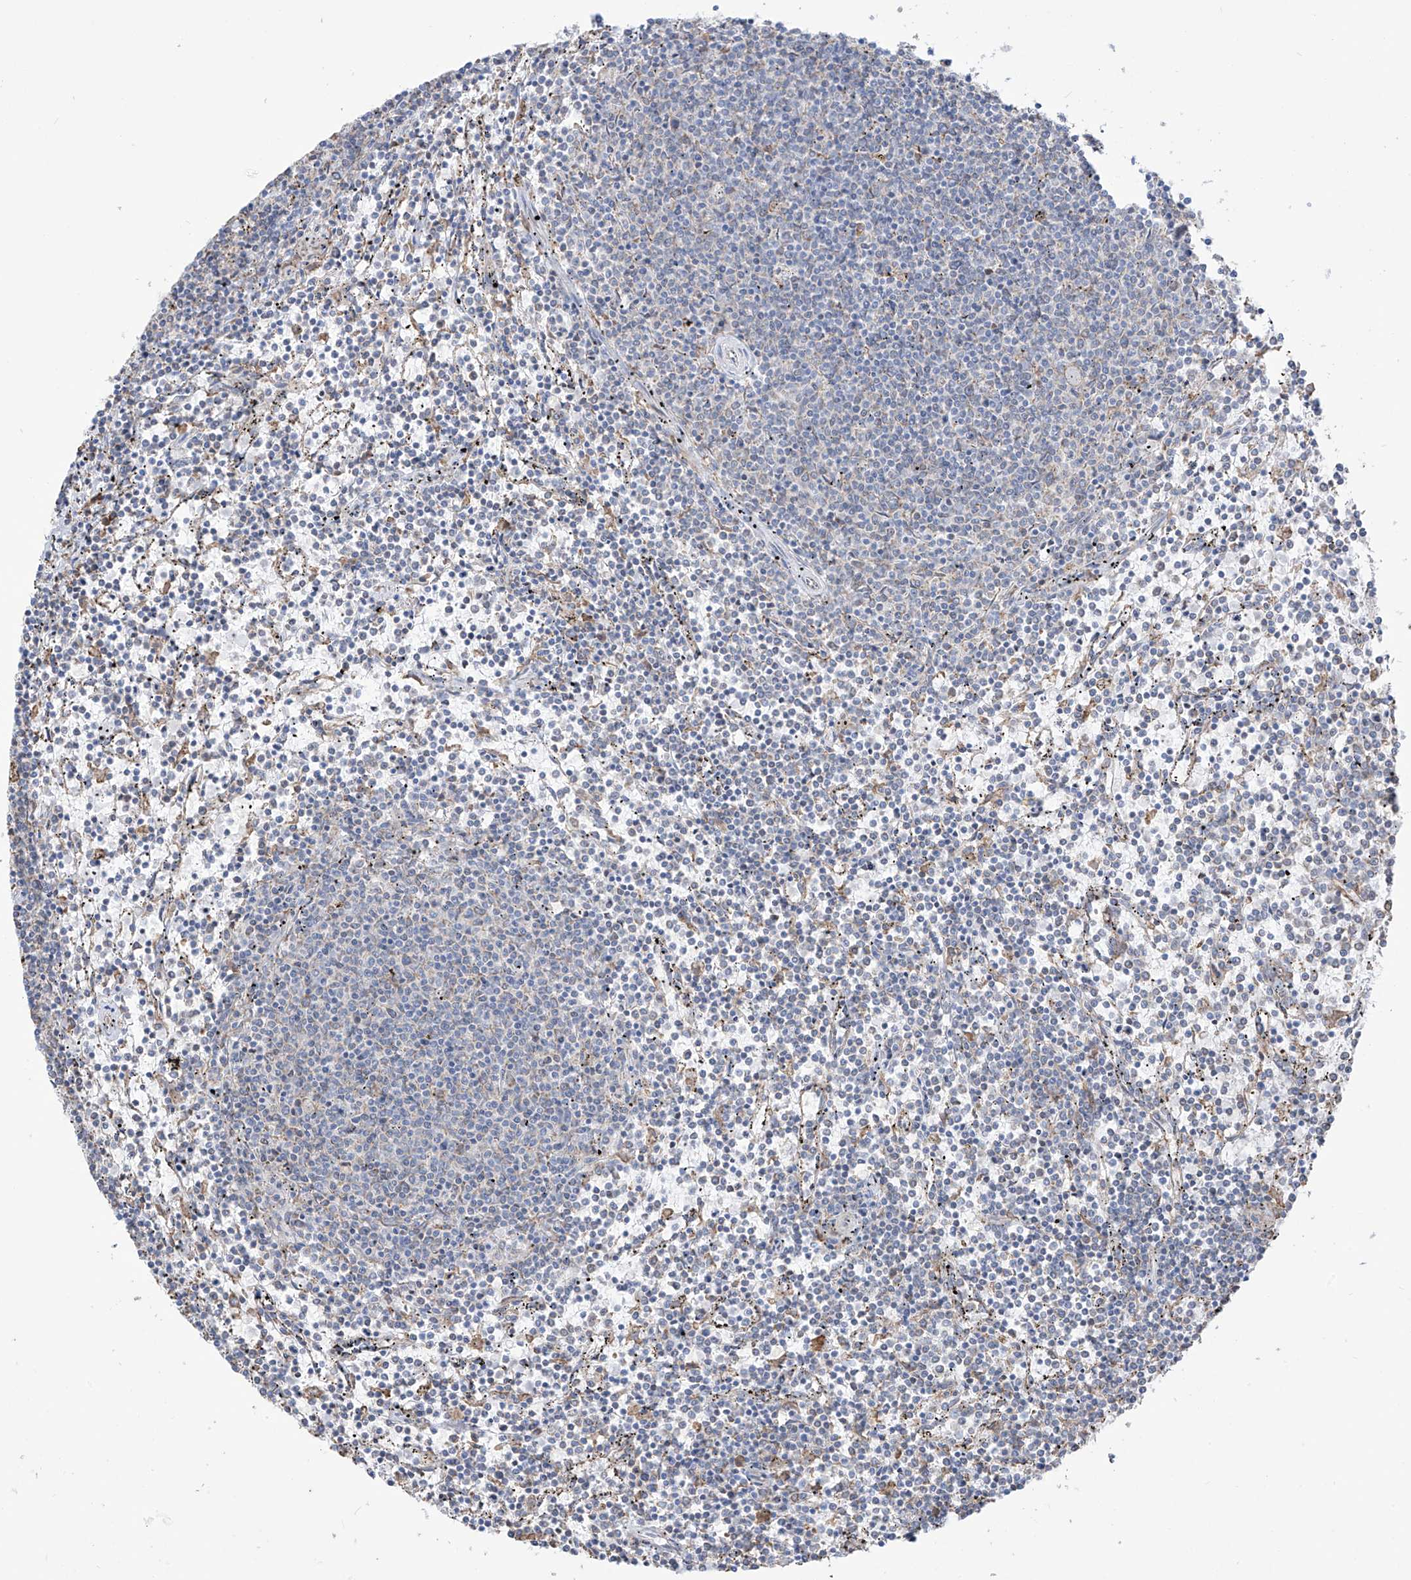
{"staining": {"intensity": "negative", "quantity": "none", "location": "none"}, "tissue": "lymphoma", "cell_type": "Tumor cells", "image_type": "cancer", "snomed": [{"axis": "morphology", "description": "Malignant lymphoma, non-Hodgkin's type, Low grade"}, {"axis": "topography", "description": "Spleen"}], "caption": "There is no significant staining in tumor cells of lymphoma. The staining was performed using DAB to visualize the protein expression in brown, while the nuclei were stained in blue with hematoxylin (Magnification: 20x).", "gene": "PDIA6", "patient": {"sex": "female", "age": 50}}